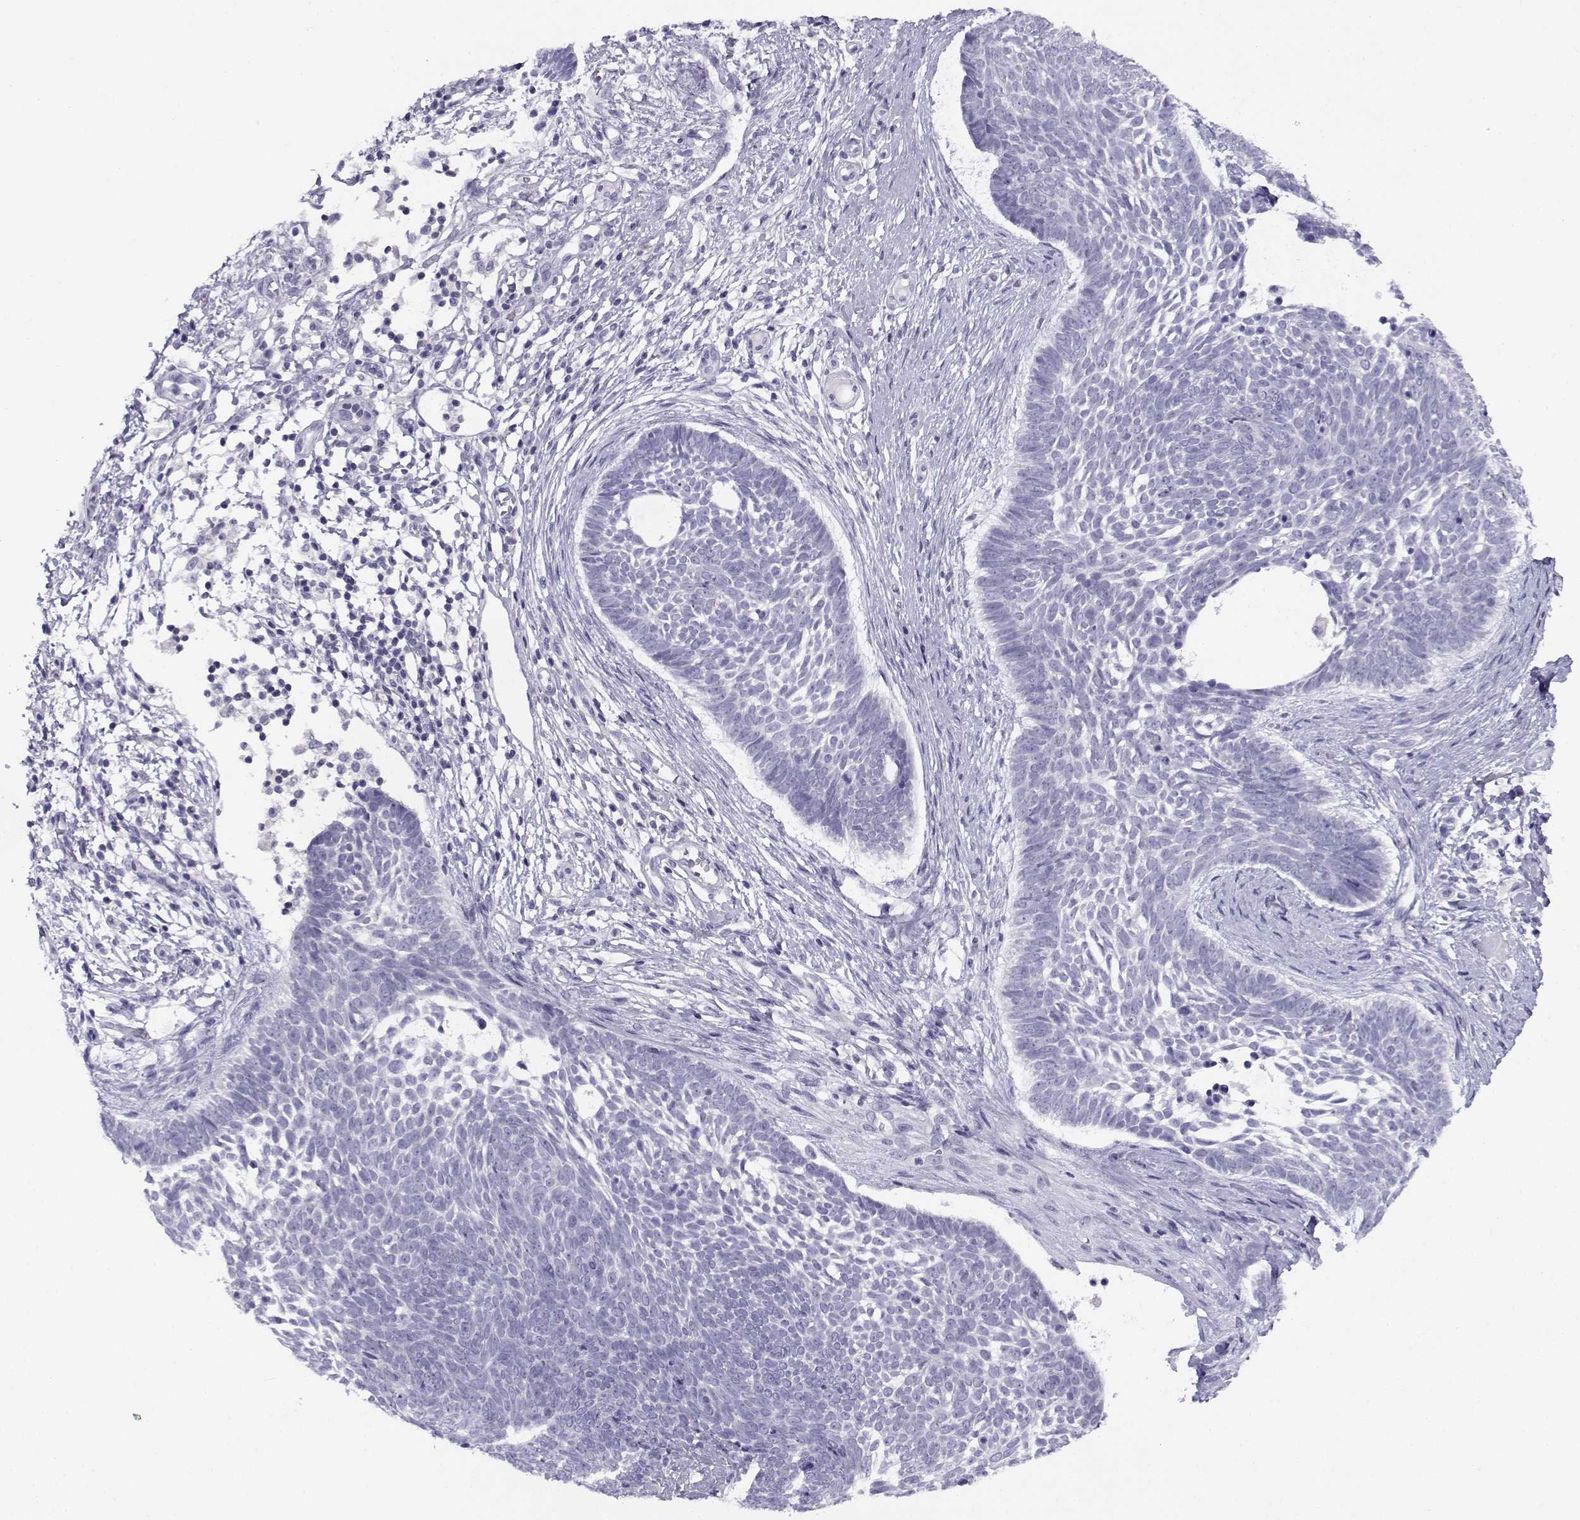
{"staining": {"intensity": "negative", "quantity": "none", "location": "none"}, "tissue": "skin cancer", "cell_type": "Tumor cells", "image_type": "cancer", "snomed": [{"axis": "morphology", "description": "Basal cell carcinoma"}, {"axis": "topography", "description": "Skin"}], "caption": "Immunohistochemistry image of human skin cancer (basal cell carcinoma) stained for a protein (brown), which demonstrates no positivity in tumor cells.", "gene": "FAM166A", "patient": {"sex": "male", "age": 85}}